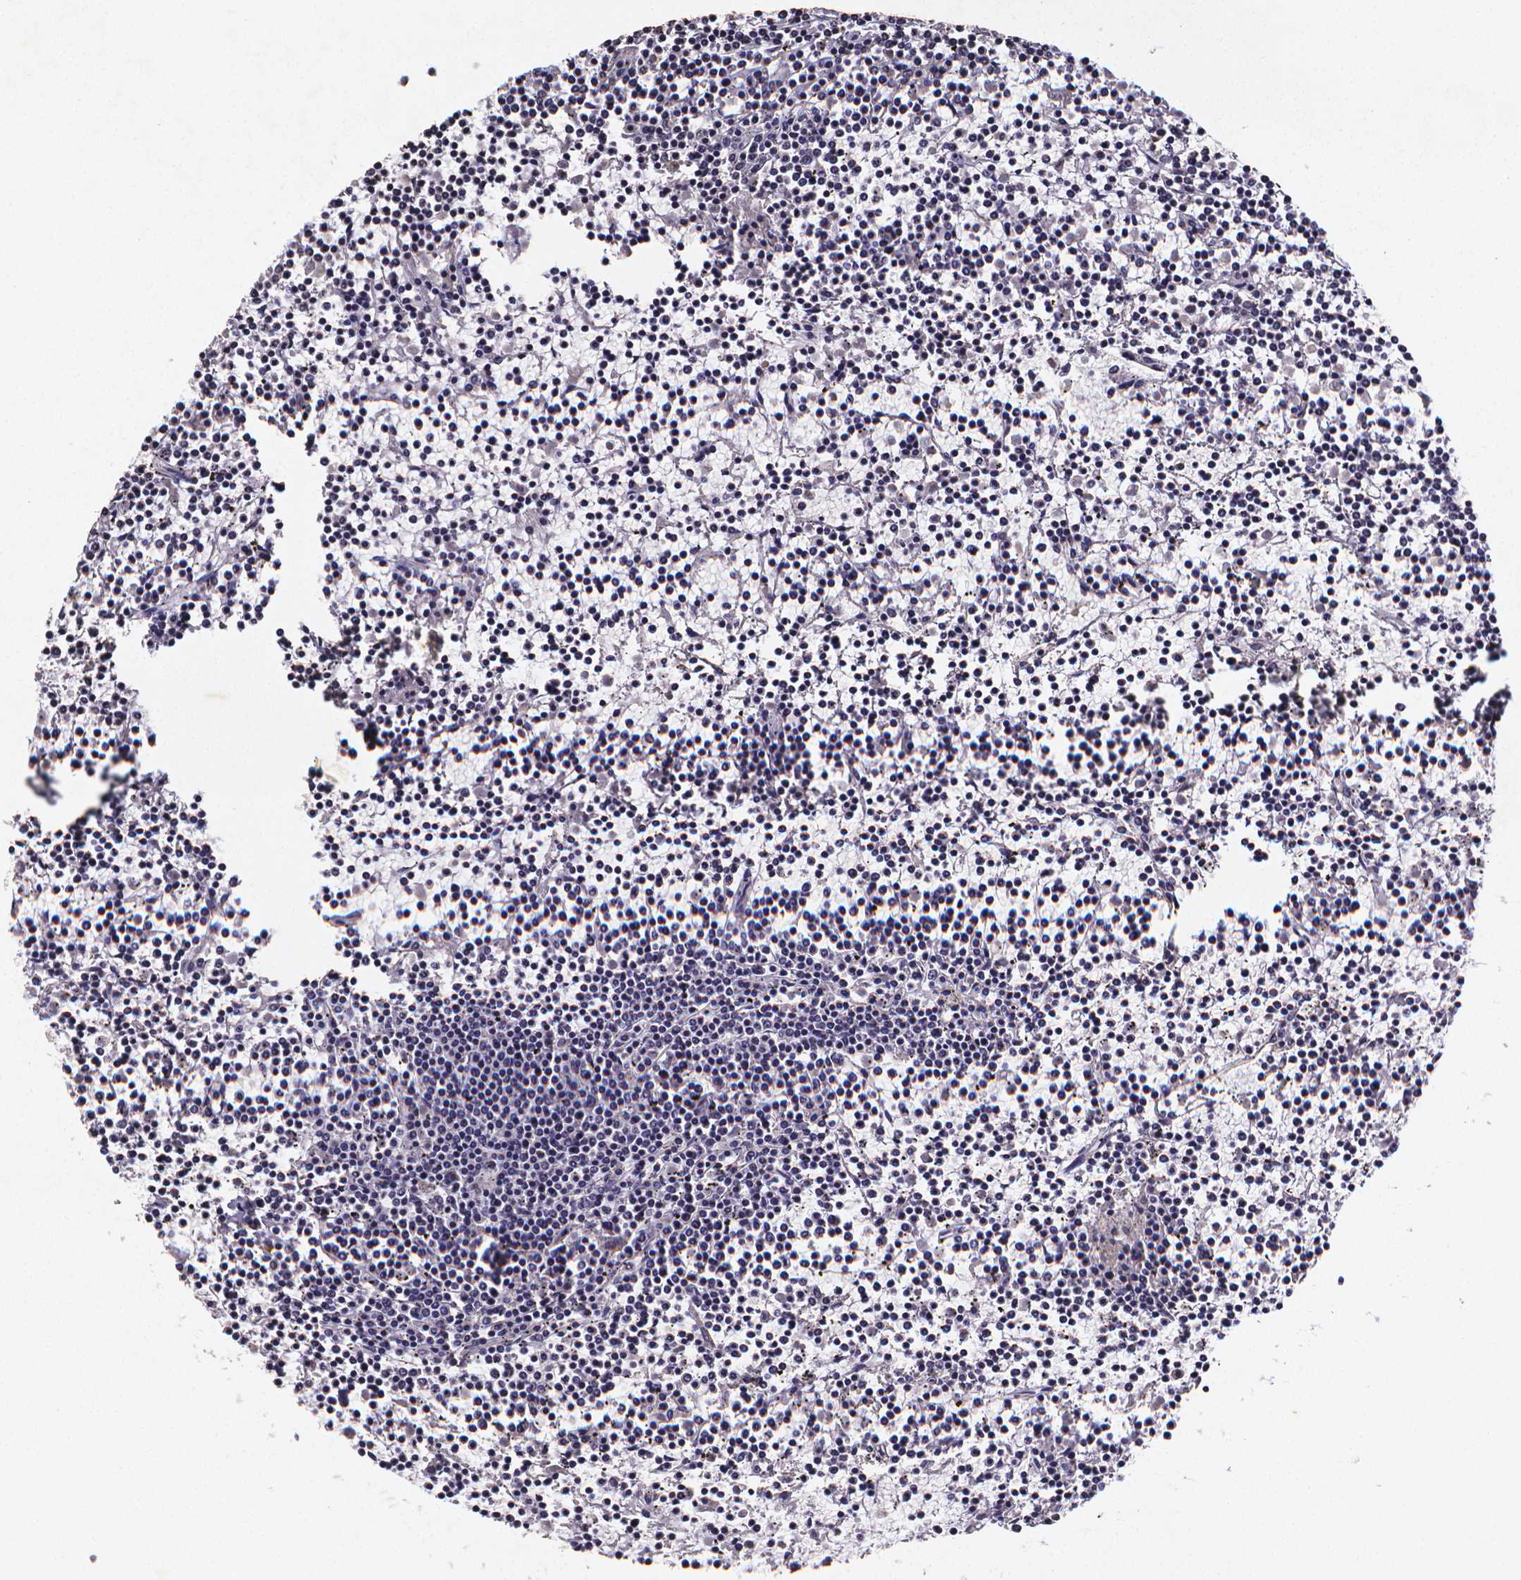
{"staining": {"intensity": "negative", "quantity": "none", "location": "none"}, "tissue": "lymphoma", "cell_type": "Tumor cells", "image_type": "cancer", "snomed": [{"axis": "morphology", "description": "Malignant lymphoma, non-Hodgkin's type, Low grade"}, {"axis": "topography", "description": "Spleen"}], "caption": "DAB immunohistochemical staining of human lymphoma displays no significant positivity in tumor cells.", "gene": "TP73", "patient": {"sex": "female", "age": 19}}